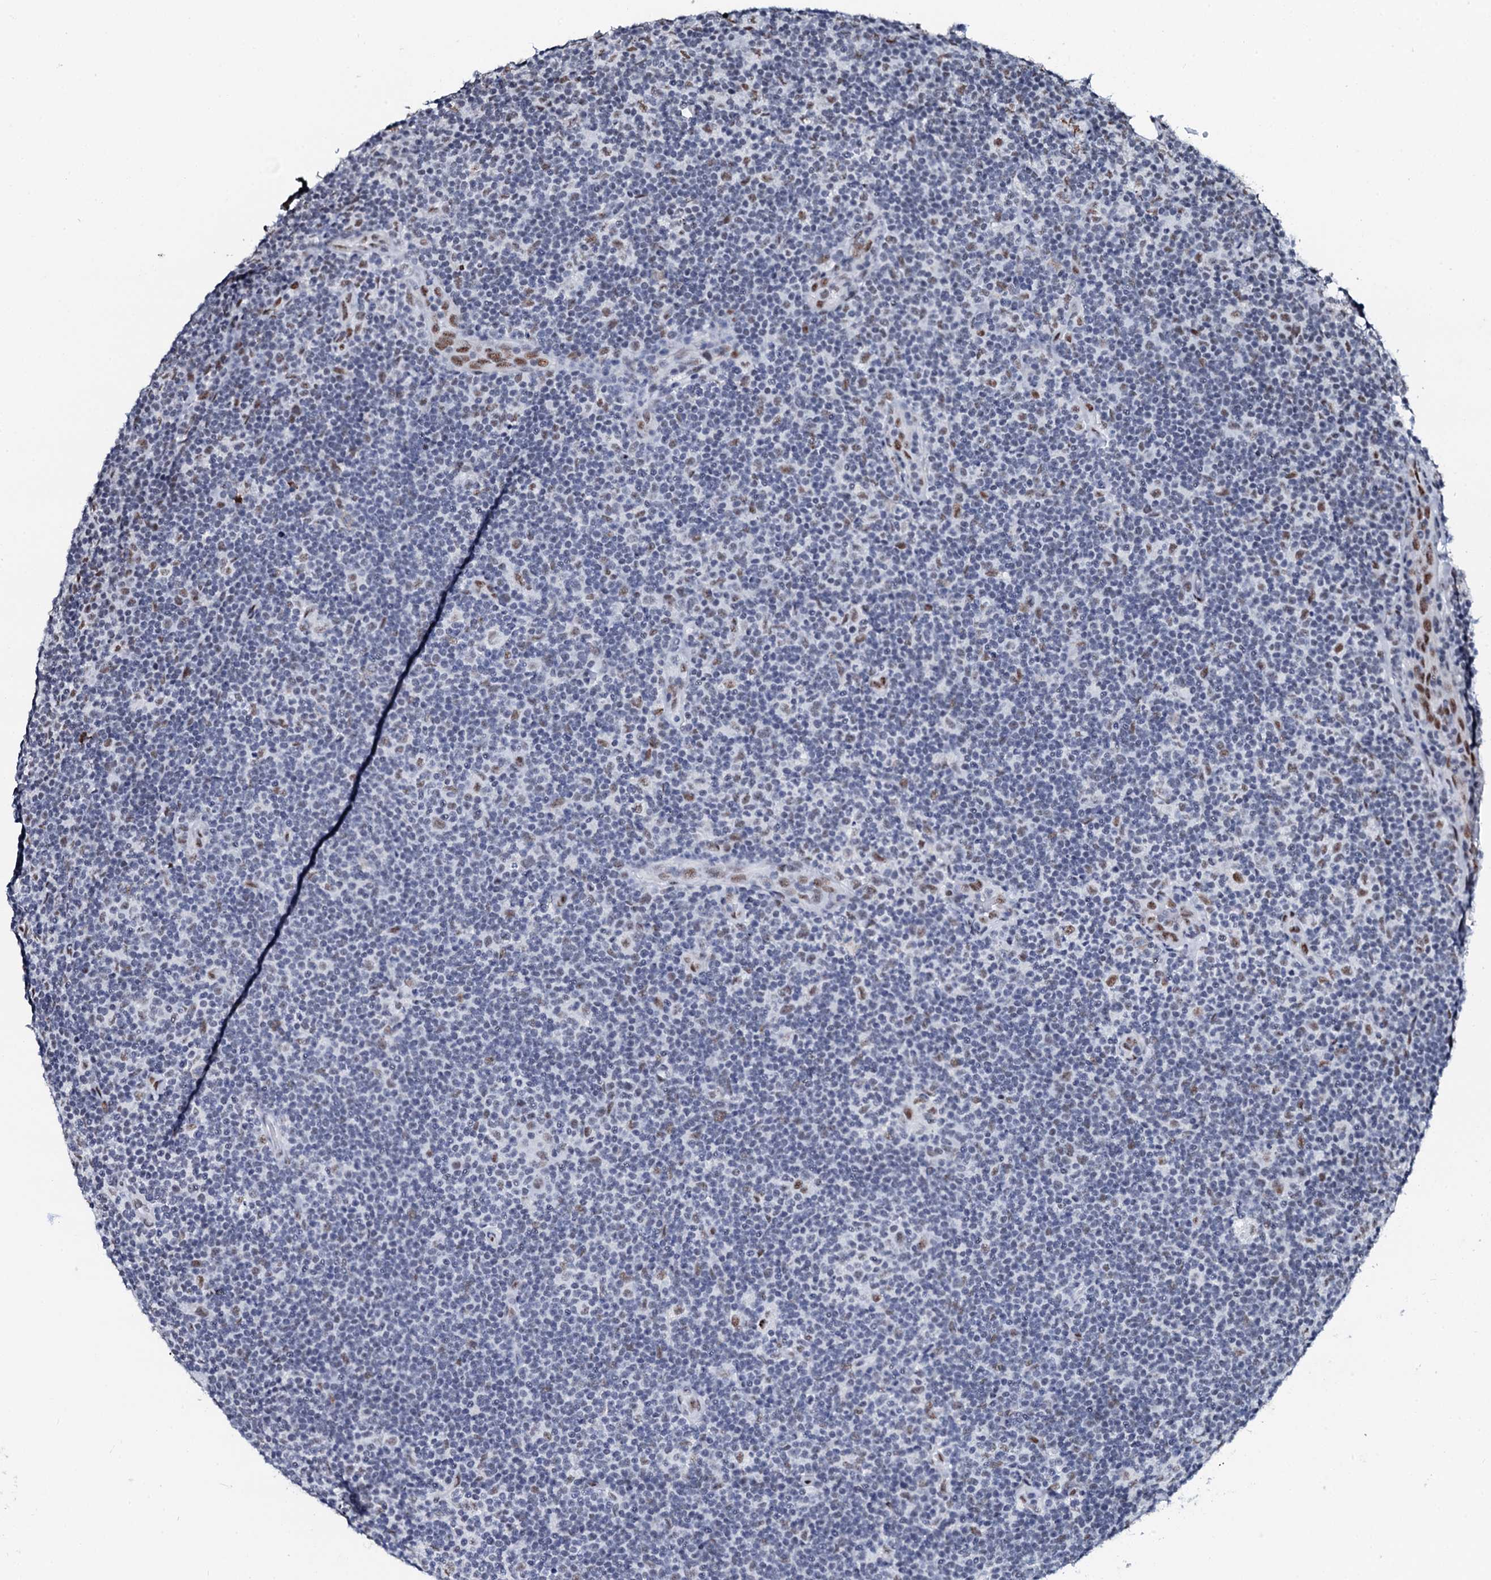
{"staining": {"intensity": "moderate", "quantity": ">75%", "location": "nuclear"}, "tissue": "lymphoma", "cell_type": "Tumor cells", "image_type": "cancer", "snomed": [{"axis": "morphology", "description": "Hodgkin's disease, NOS"}, {"axis": "topography", "description": "Lymph node"}], "caption": "An immunohistochemistry (IHC) micrograph of neoplastic tissue is shown. Protein staining in brown highlights moderate nuclear positivity in lymphoma within tumor cells. (Stains: DAB in brown, nuclei in blue, Microscopy: brightfield microscopy at high magnification).", "gene": "NKAPD1", "patient": {"sex": "female", "age": 57}}